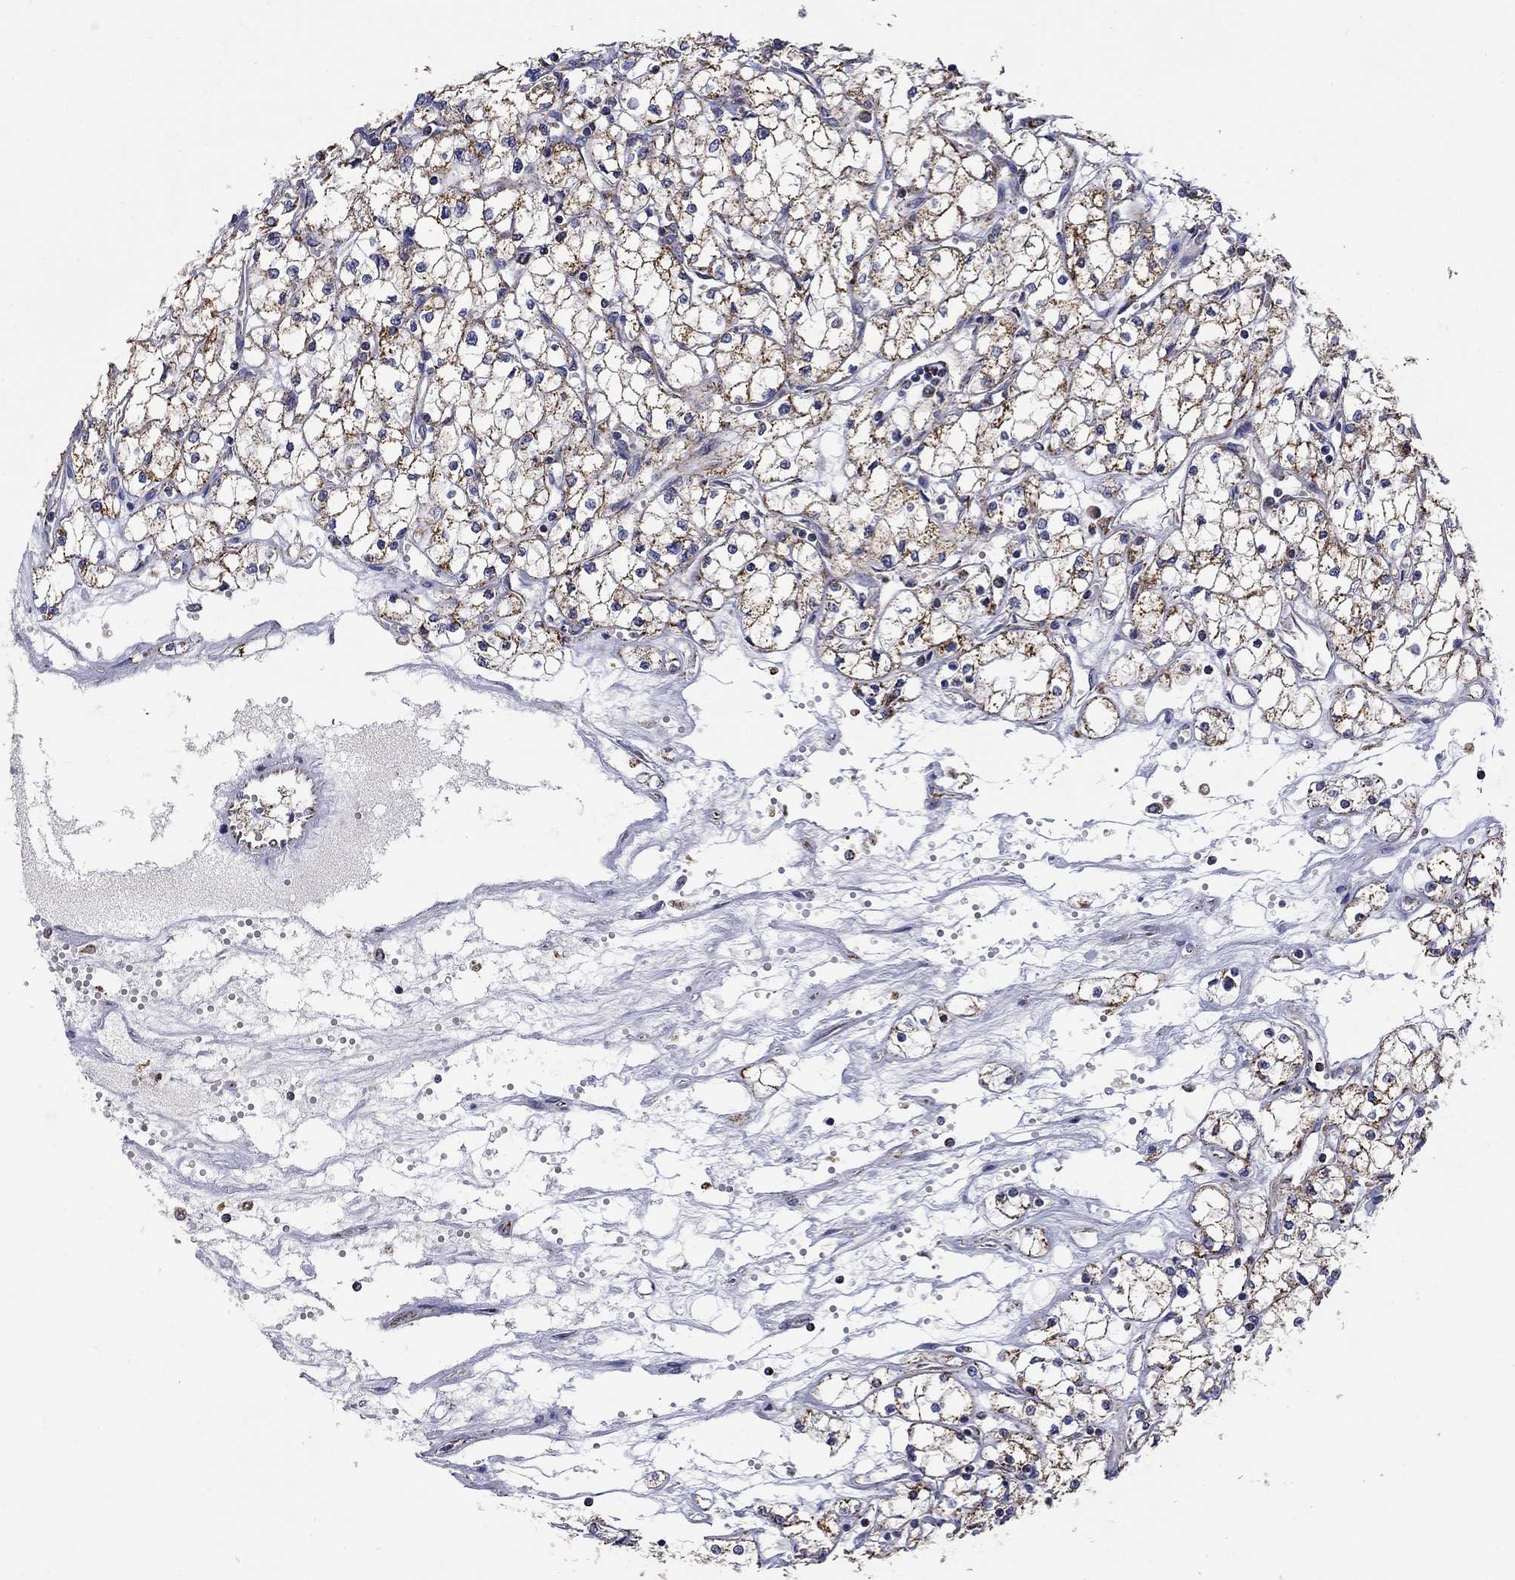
{"staining": {"intensity": "strong", "quantity": ">75%", "location": "cytoplasmic/membranous"}, "tissue": "renal cancer", "cell_type": "Tumor cells", "image_type": "cancer", "snomed": [{"axis": "morphology", "description": "Adenocarcinoma, NOS"}, {"axis": "topography", "description": "Kidney"}], "caption": "Immunohistochemistry (IHC) of renal cancer (adenocarcinoma) demonstrates high levels of strong cytoplasmic/membranous expression in about >75% of tumor cells.", "gene": "HPS5", "patient": {"sex": "male", "age": 67}}